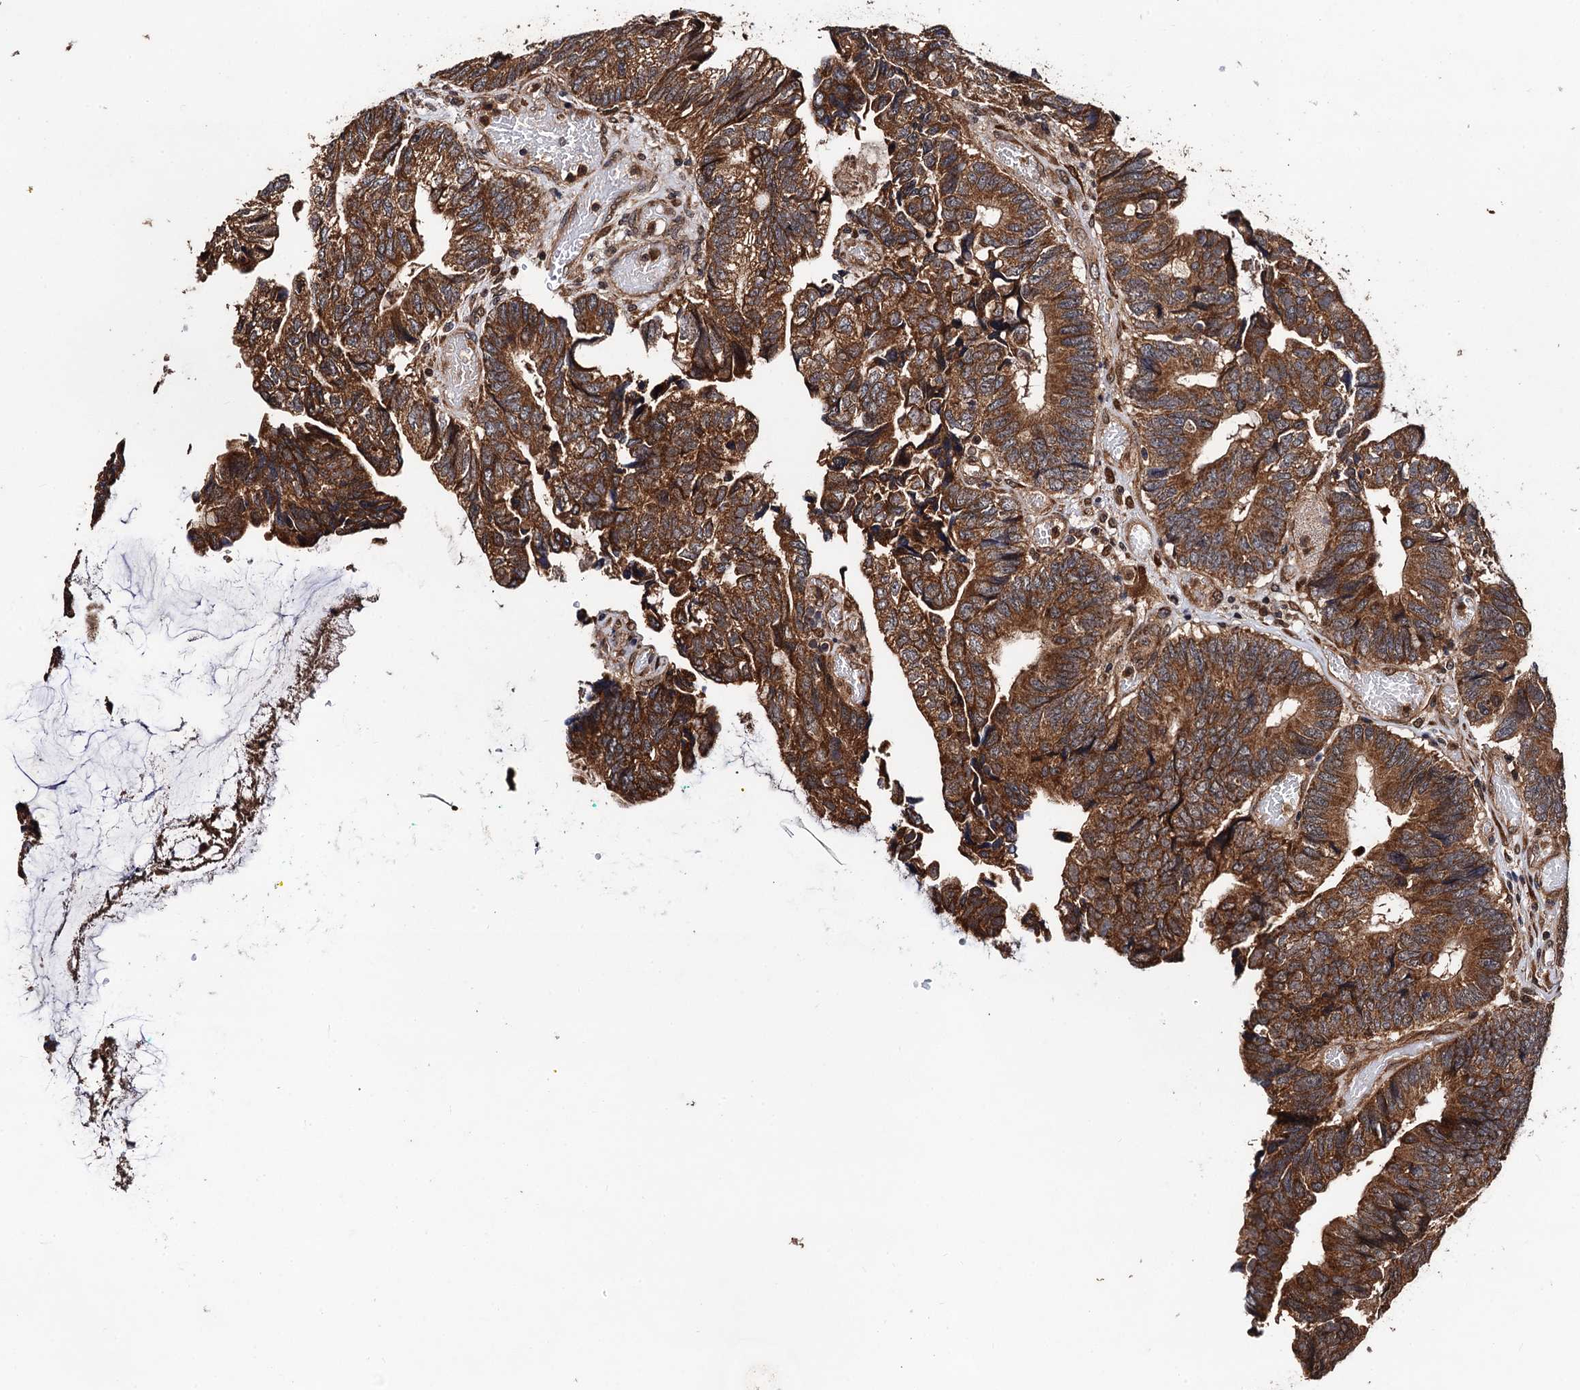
{"staining": {"intensity": "moderate", "quantity": ">75%", "location": "cytoplasmic/membranous"}, "tissue": "colorectal cancer", "cell_type": "Tumor cells", "image_type": "cancer", "snomed": [{"axis": "morphology", "description": "Adenocarcinoma, NOS"}, {"axis": "topography", "description": "Colon"}], "caption": "IHC histopathology image of adenocarcinoma (colorectal) stained for a protein (brown), which demonstrates medium levels of moderate cytoplasmic/membranous expression in about >75% of tumor cells.", "gene": "MIER2", "patient": {"sex": "female", "age": 67}}